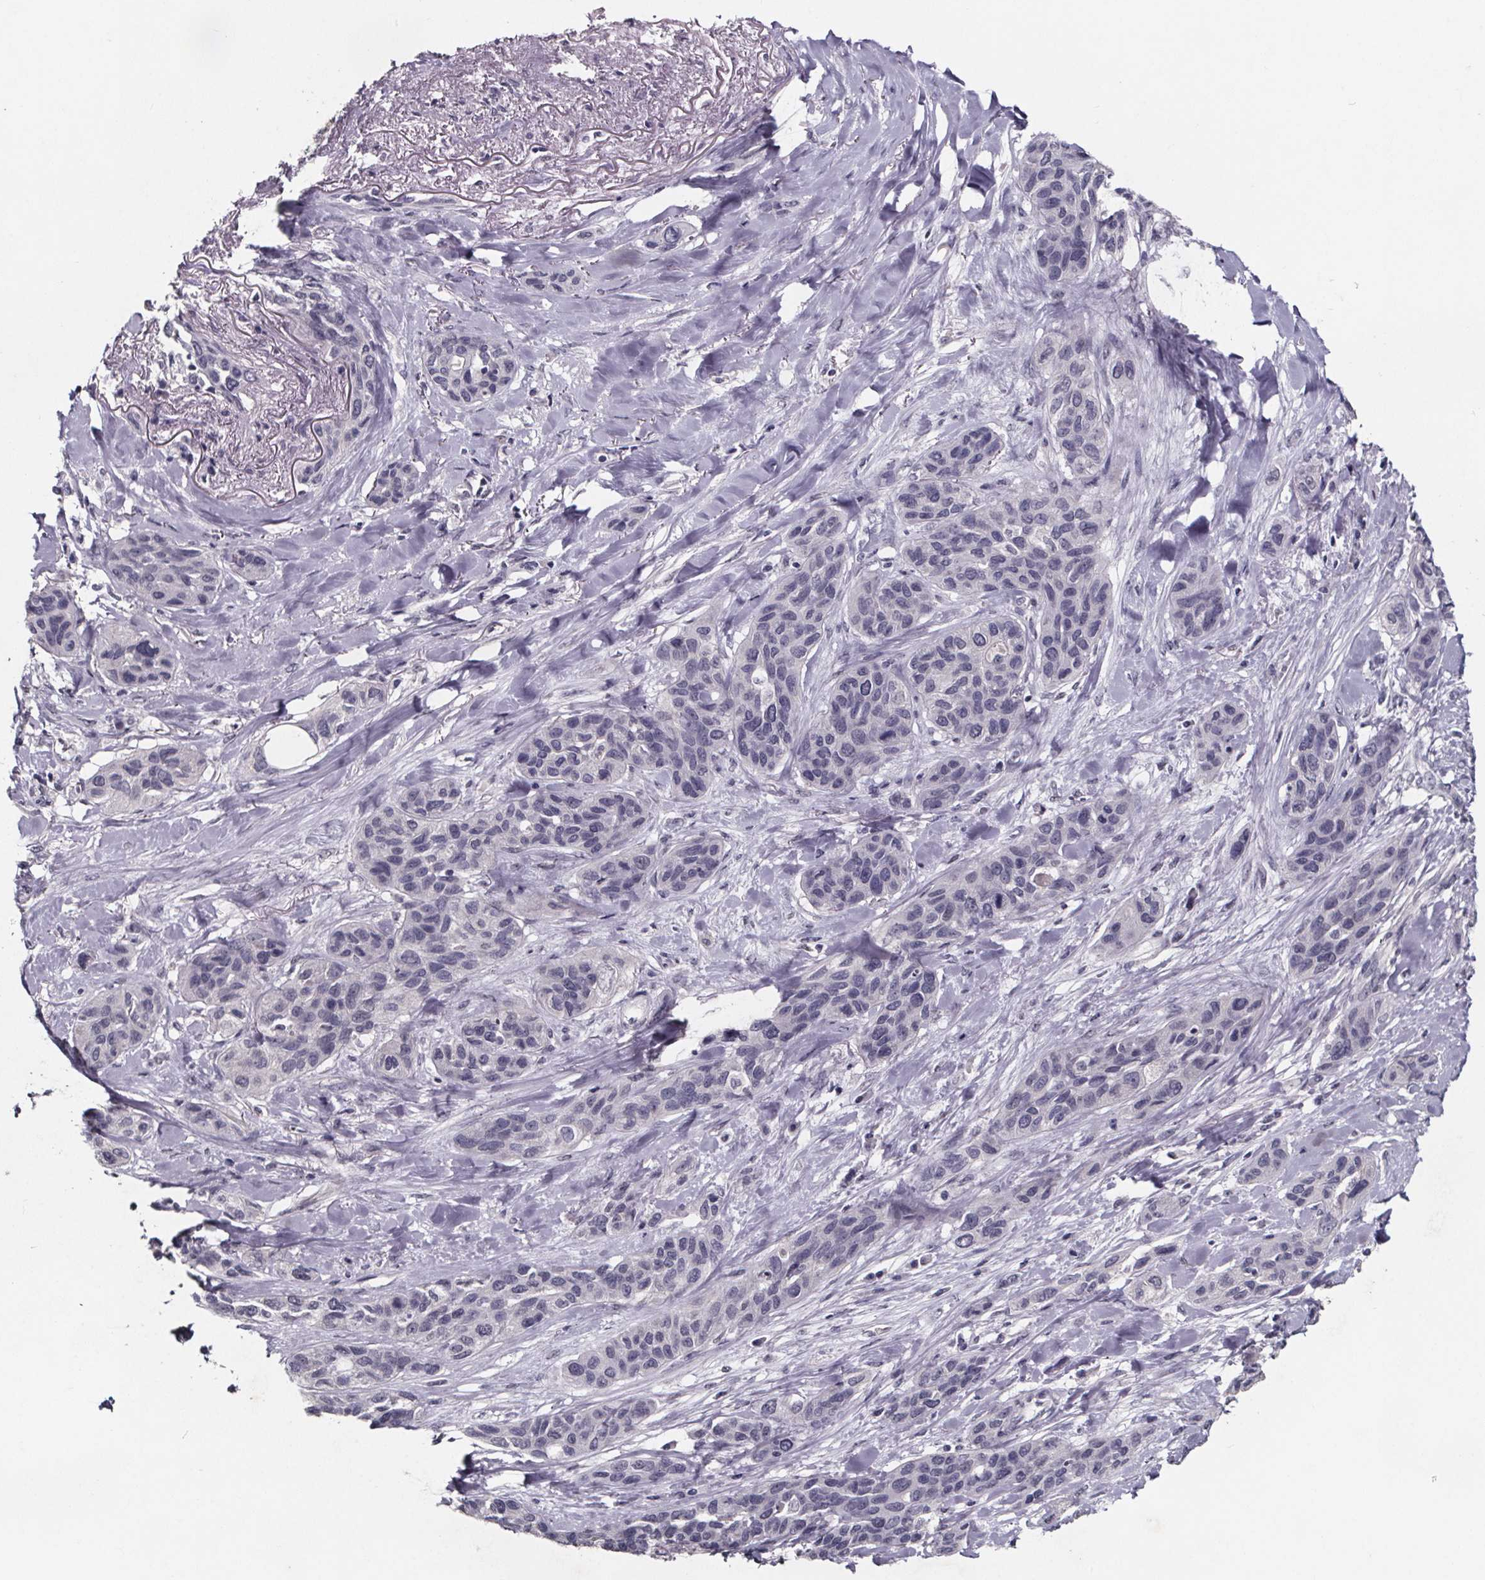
{"staining": {"intensity": "negative", "quantity": "none", "location": "none"}, "tissue": "lung cancer", "cell_type": "Tumor cells", "image_type": "cancer", "snomed": [{"axis": "morphology", "description": "Squamous cell carcinoma, NOS"}, {"axis": "topography", "description": "Lung"}], "caption": "An image of human lung squamous cell carcinoma is negative for staining in tumor cells.", "gene": "AR", "patient": {"sex": "female", "age": 70}}